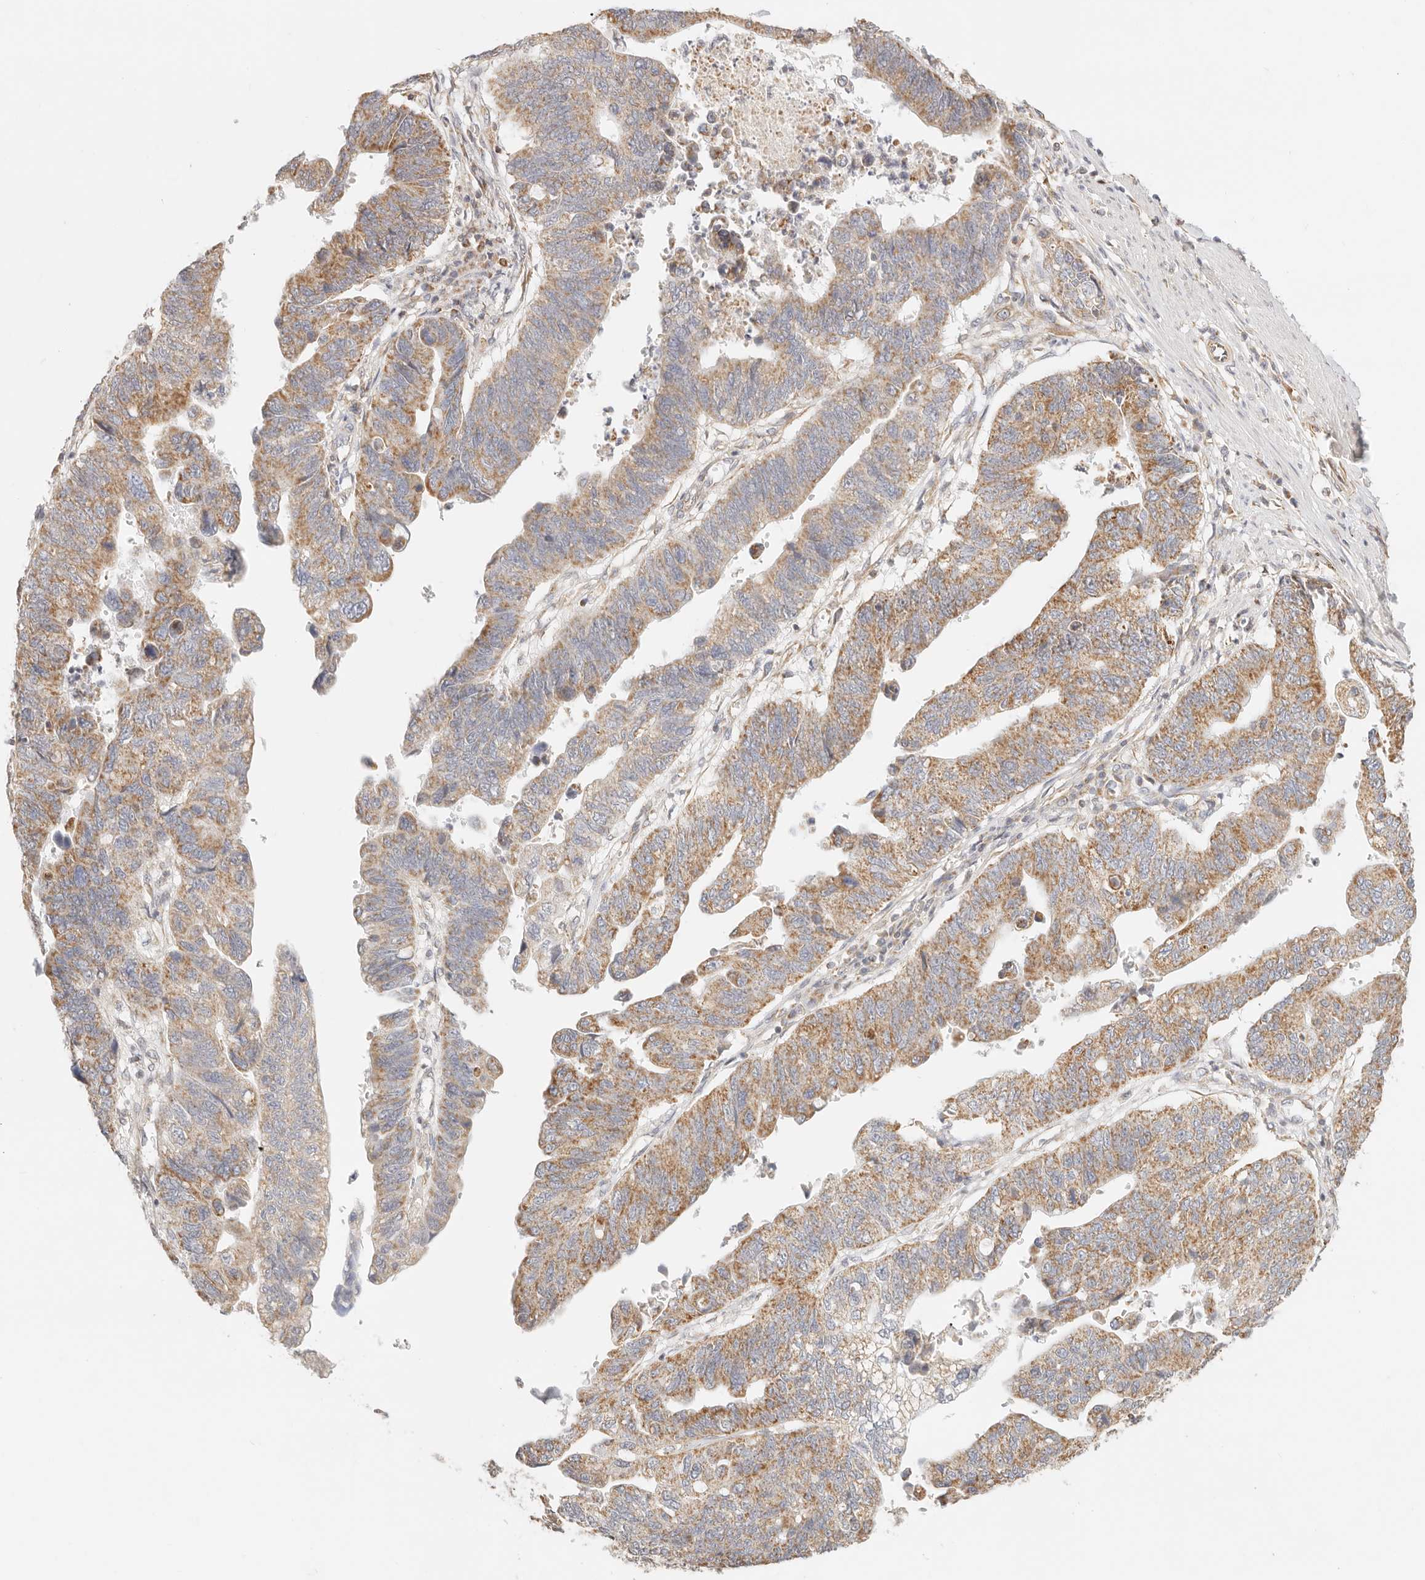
{"staining": {"intensity": "moderate", "quantity": ">75%", "location": "cytoplasmic/membranous"}, "tissue": "stomach cancer", "cell_type": "Tumor cells", "image_type": "cancer", "snomed": [{"axis": "morphology", "description": "Adenocarcinoma, NOS"}, {"axis": "topography", "description": "Stomach"}], "caption": "About >75% of tumor cells in stomach cancer display moderate cytoplasmic/membranous protein expression as visualized by brown immunohistochemical staining.", "gene": "ZC3H11A", "patient": {"sex": "male", "age": 59}}